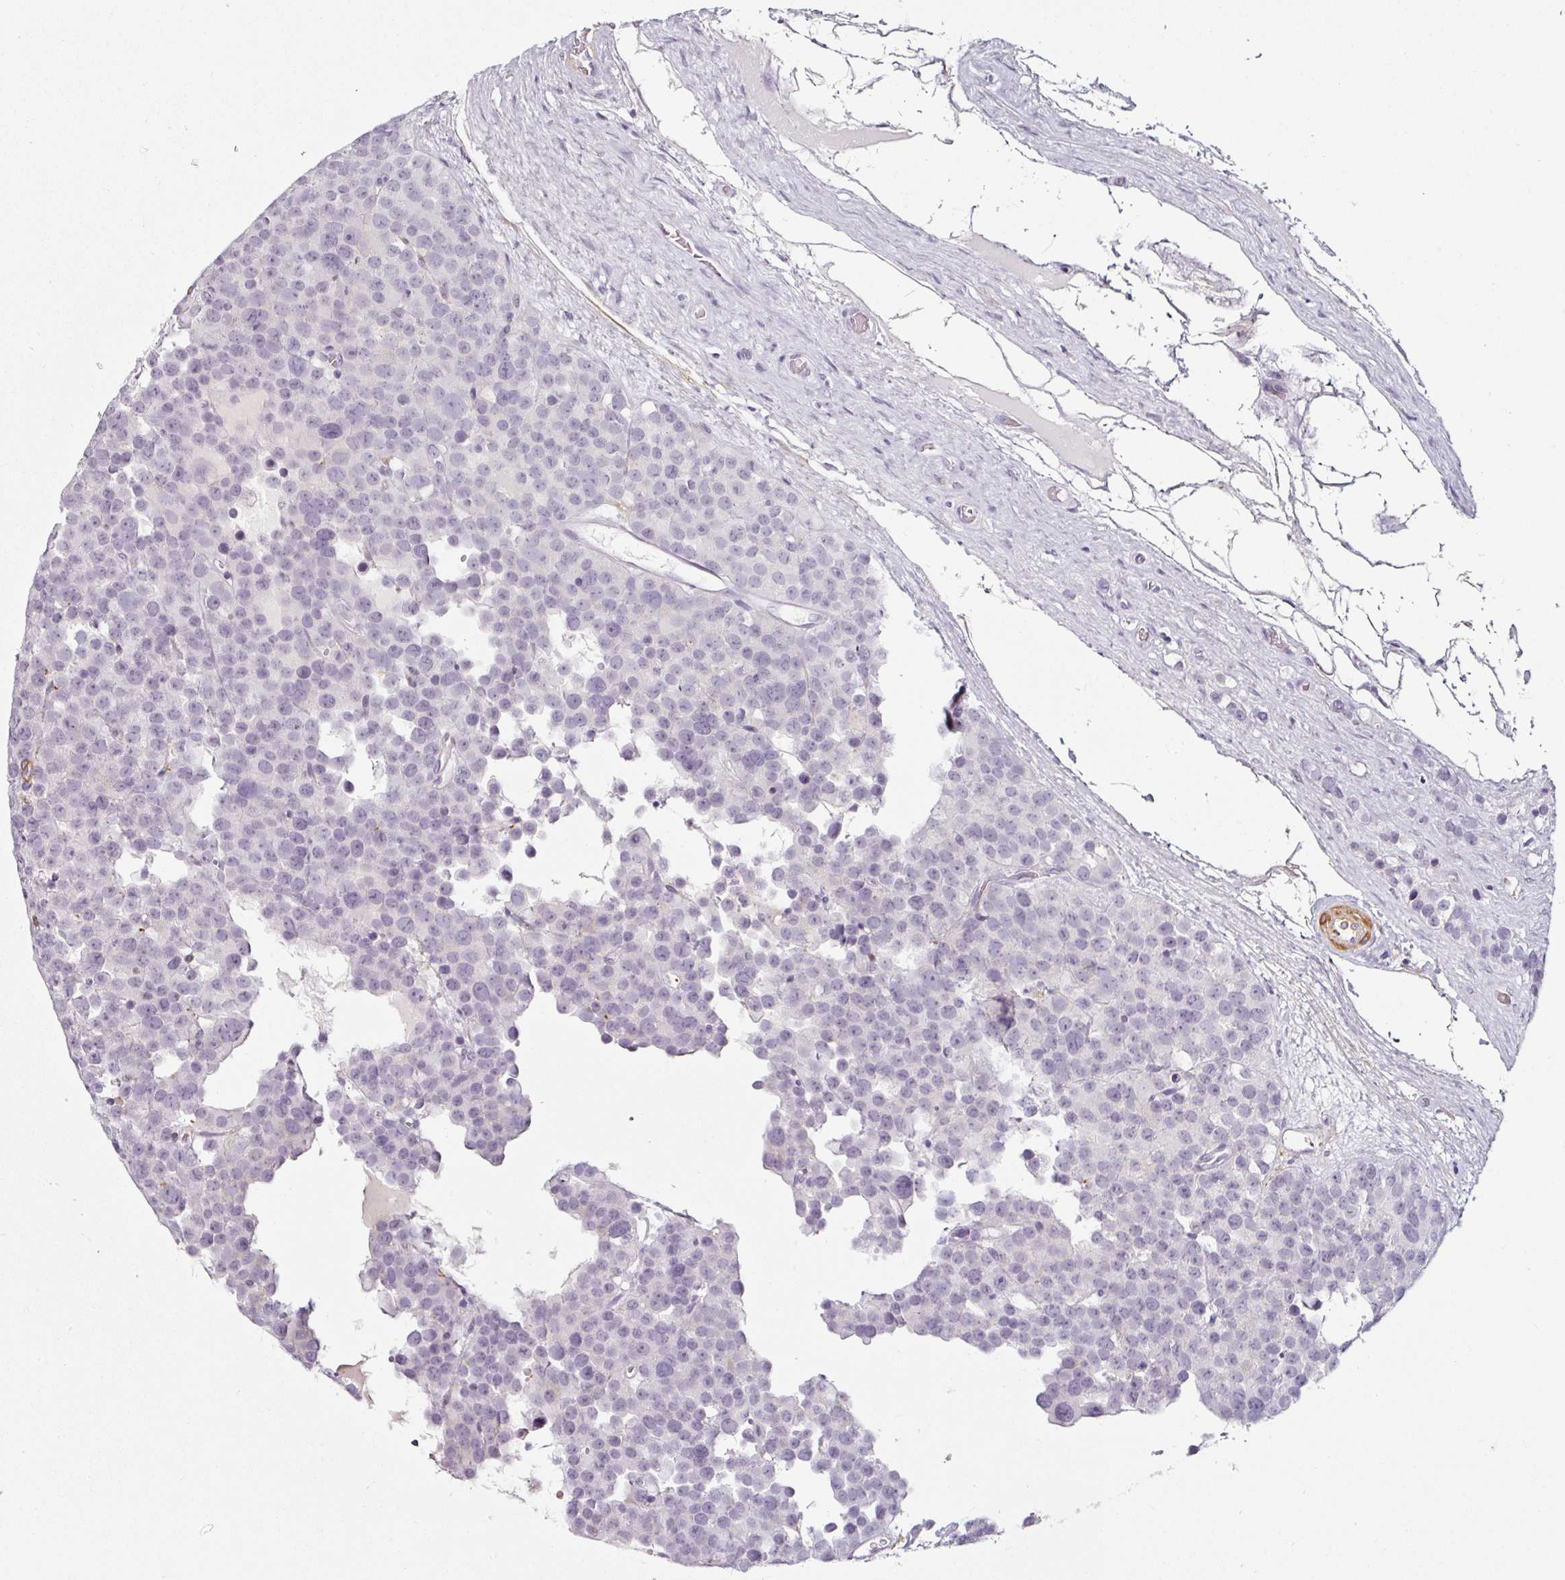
{"staining": {"intensity": "negative", "quantity": "none", "location": "none"}, "tissue": "testis cancer", "cell_type": "Tumor cells", "image_type": "cancer", "snomed": [{"axis": "morphology", "description": "Seminoma, NOS"}, {"axis": "topography", "description": "Testis"}], "caption": "Testis cancer was stained to show a protein in brown. There is no significant positivity in tumor cells.", "gene": "CAP2", "patient": {"sex": "male", "age": 71}}